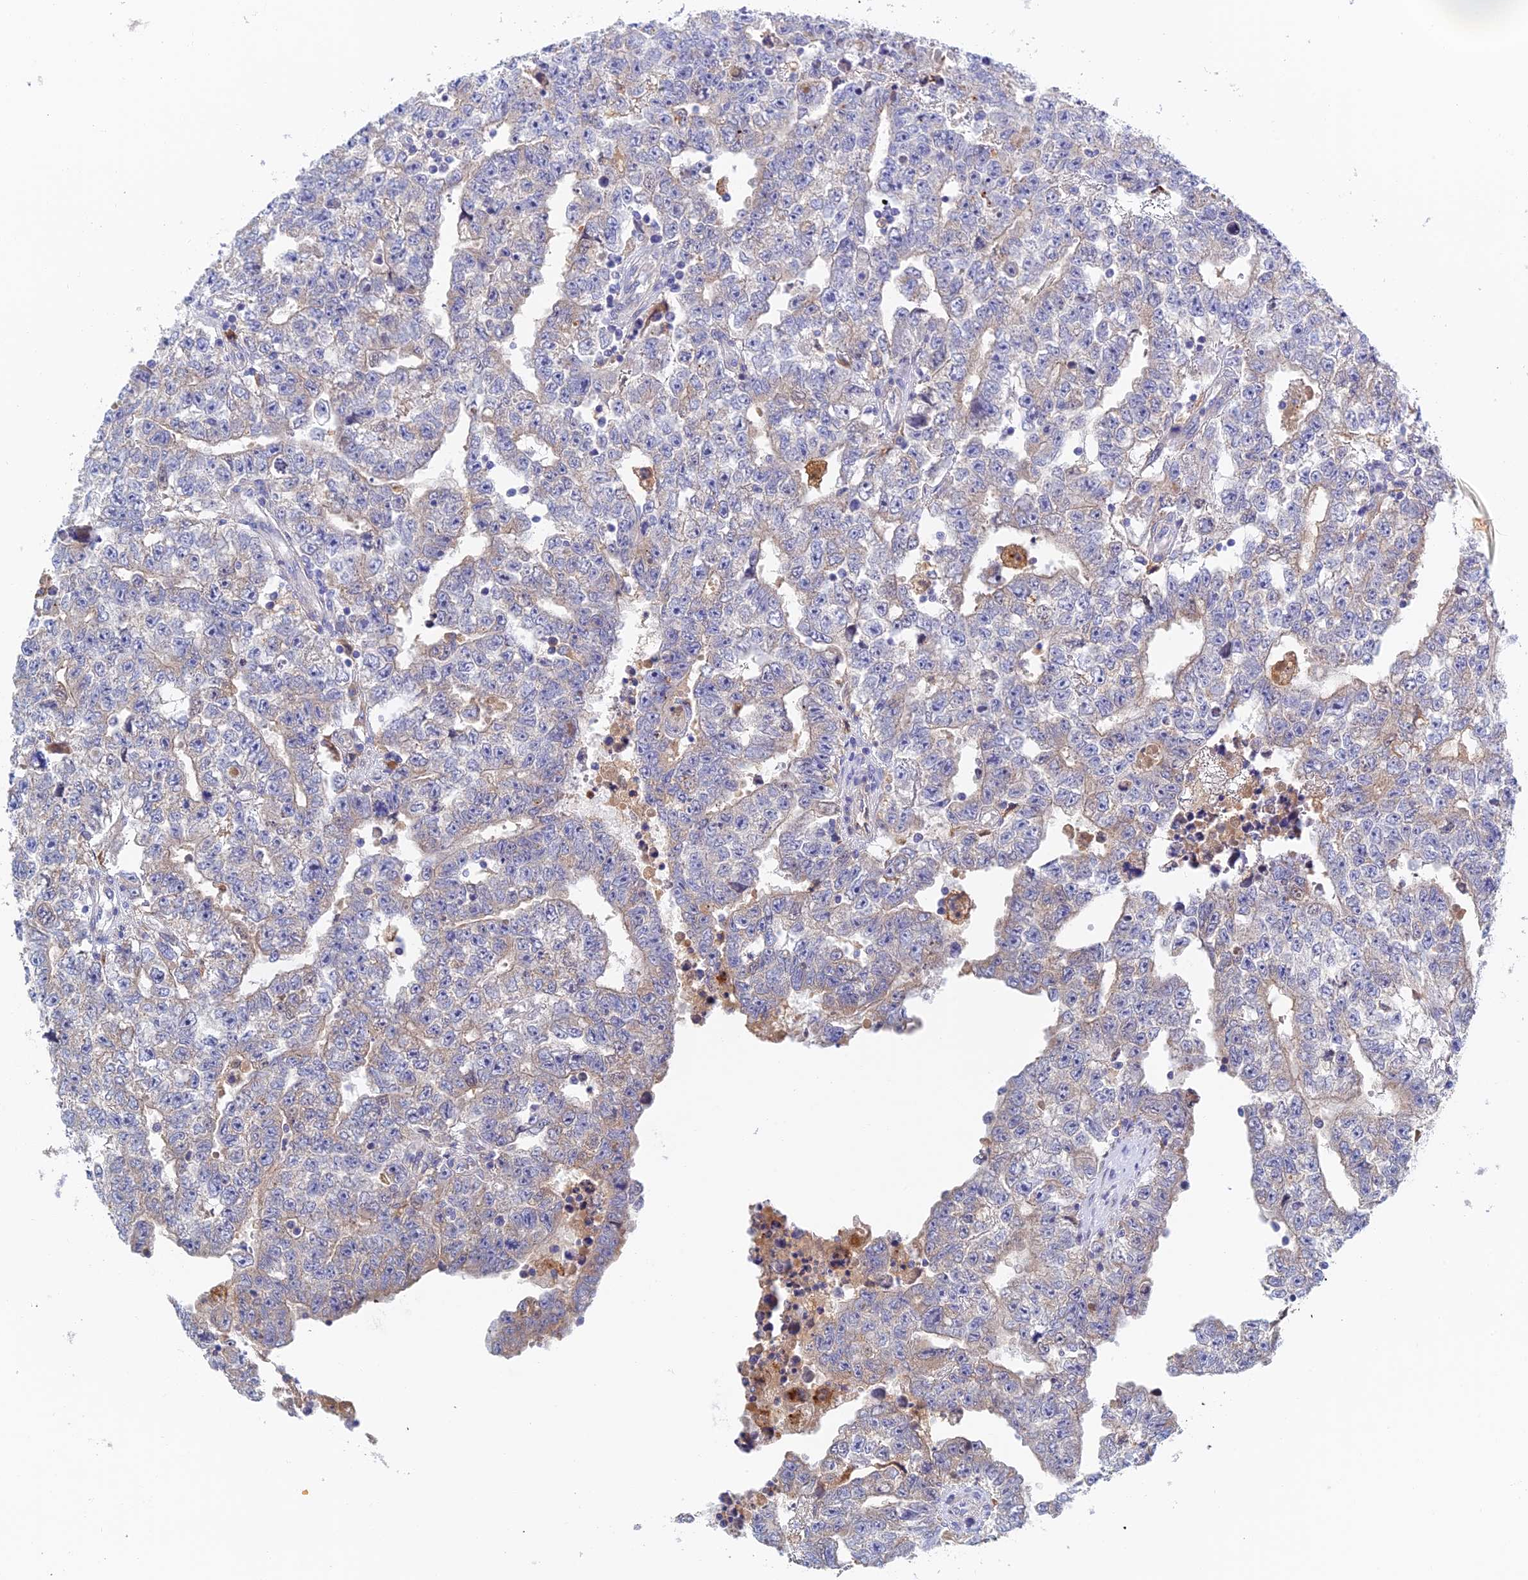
{"staining": {"intensity": "weak", "quantity": "<25%", "location": "cytoplasmic/membranous"}, "tissue": "testis cancer", "cell_type": "Tumor cells", "image_type": "cancer", "snomed": [{"axis": "morphology", "description": "Carcinoma, Embryonal, NOS"}, {"axis": "topography", "description": "Testis"}], "caption": "Immunohistochemical staining of testis embryonal carcinoma demonstrates no significant positivity in tumor cells.", "gene": "RPGRIP1L", "patient": {"sex": "male", "age": 25}}